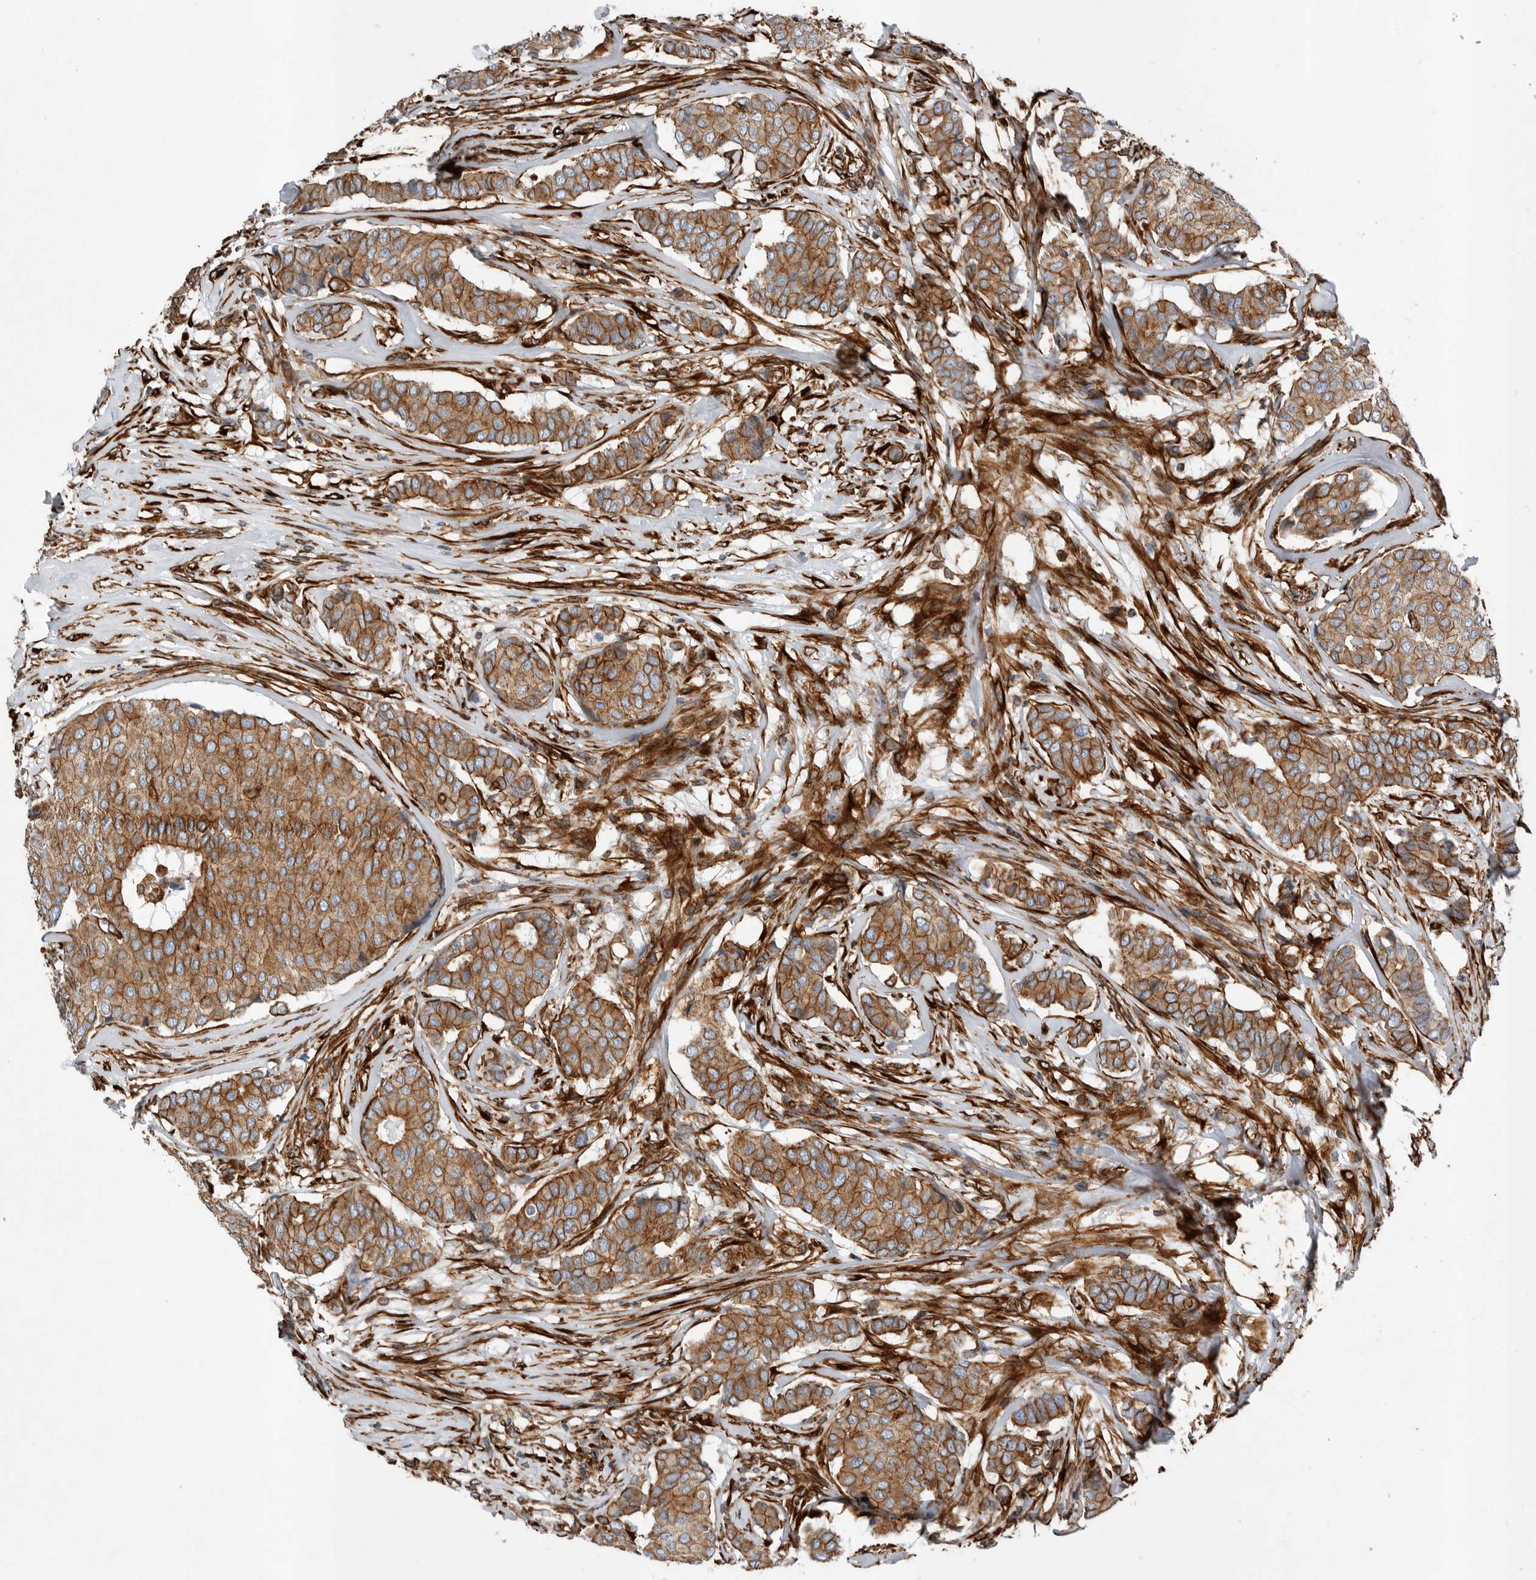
{"staining": {"intensity": "moderate", "quantity": ">75%", "location": "cytoplasmic/membranous"}, "tissue": "breast cancer", "cell_type": "Tumor cells", "image_type": "cancer", "snomed": [{"axis": "morphology", "description": "Duct carcinoma"}, {"axis": "topography", "description": "Breast"}], "caption": "Protein expression analysis of breast infiltrating ductal carcinoma exhibits moderate cytoplasmic/membranous staining in about >75% of tumor cells. (IHC, brightfield microscopy, high magnification).", "gene": "PLEC", "patient": {"sex": "female", "age": 75}}